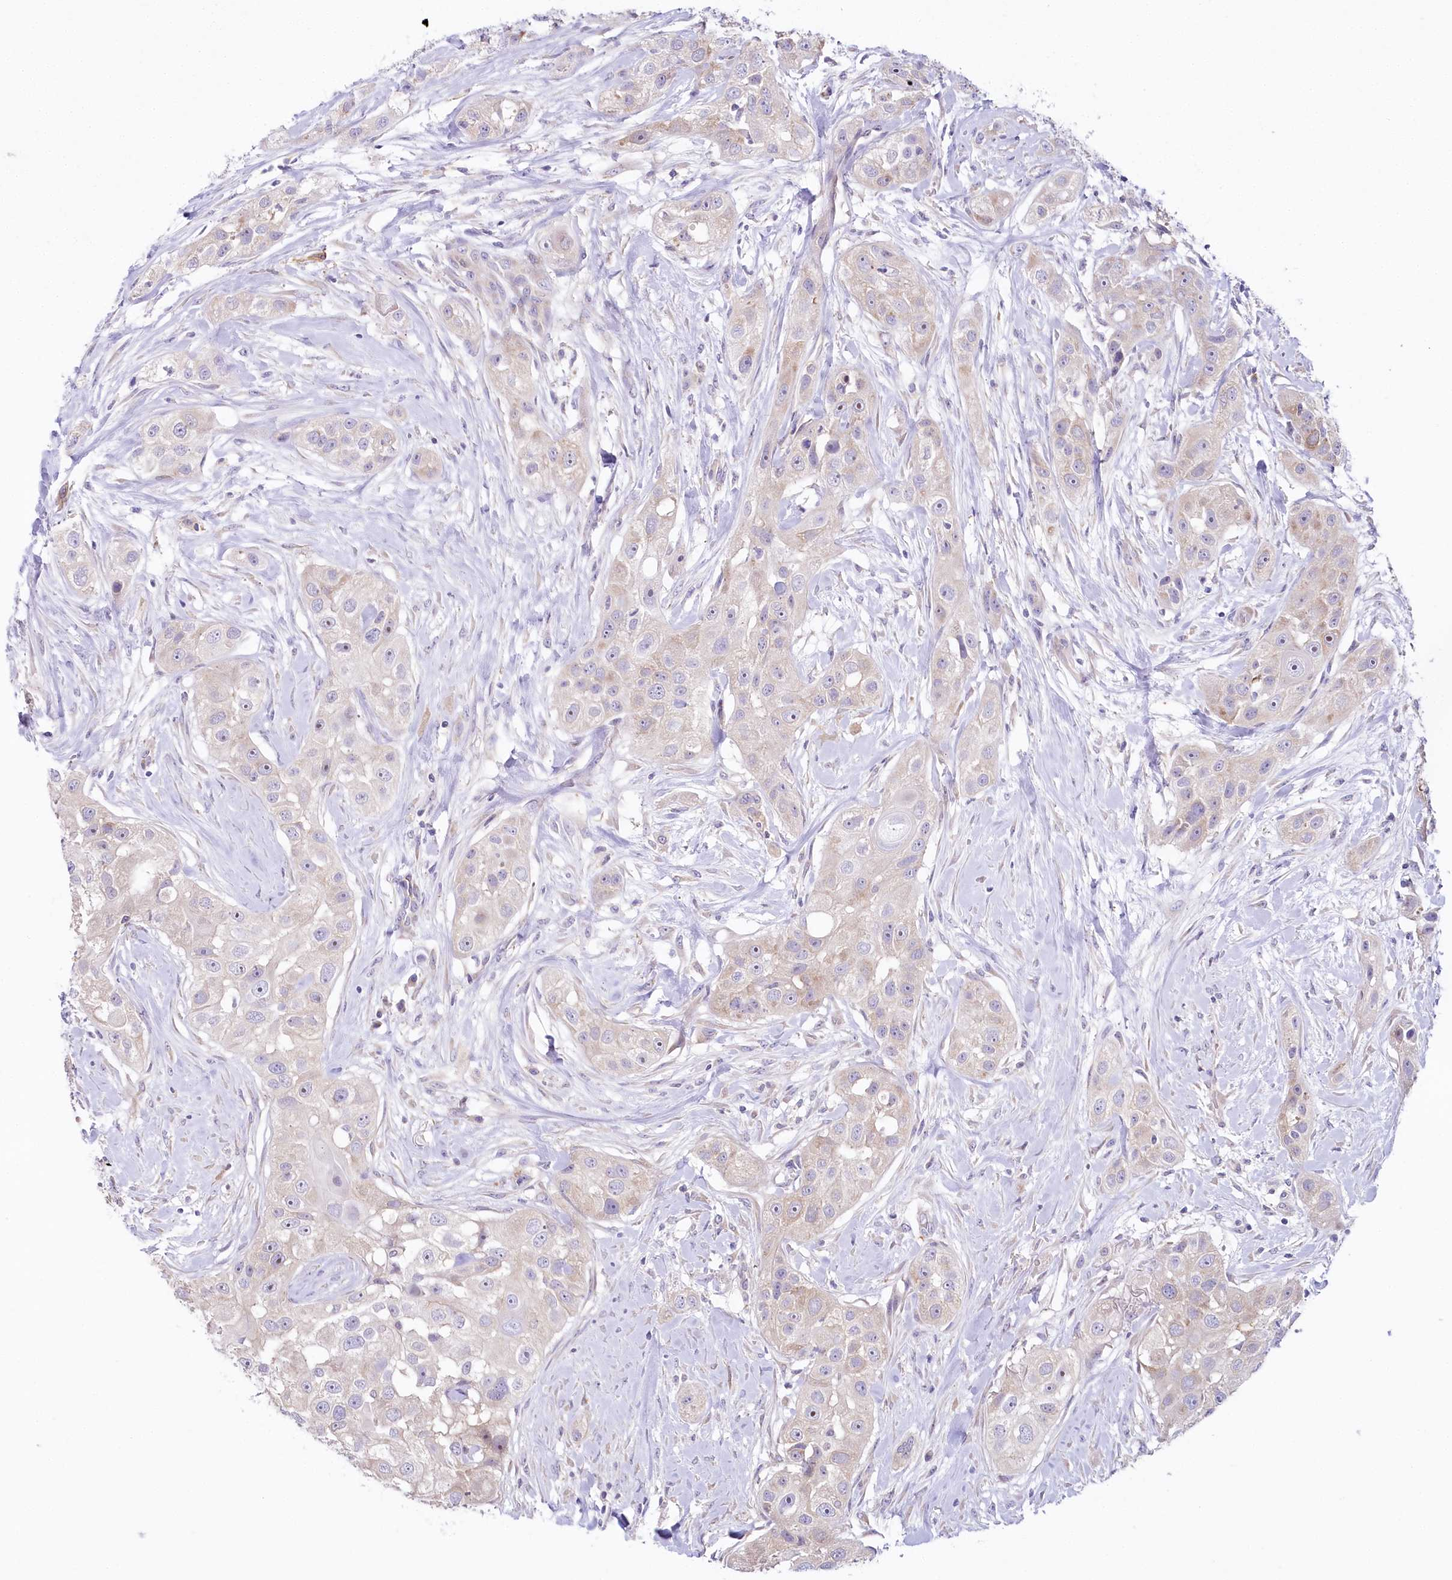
{"staining": {"intensity": "moderate", "quantity": "<25%", "location": "cytoplasmic/membranous,nuclear"}, "tissue": "head and neck cancer", "cell_type": "Tumor cells", "image_type": "cancer", "snomed": [{"axis": "morphology", "description": "Normal tissue, NOS"}, {"axis": "morphology", "description": "Squamous cell carcinoma, NOS"}, {"axis": "topography", "description": "Skeletal muscle"}, {"axis": "topography", "description": "Head-Neck"}], "caption": "IHC micrograph of neoplastic tissue: human head and neck cancer stained using immunohistochemistry (IHC) displays low levels of moderate protein expression localized specifically in the cytoplasmic/membranous and nuclear of tumor cells, appearing as a cytoplasmic/membranous and nuclear brown color.", "gene": "MYOZ1", "patient": {"sex": "male", "age": 51}}